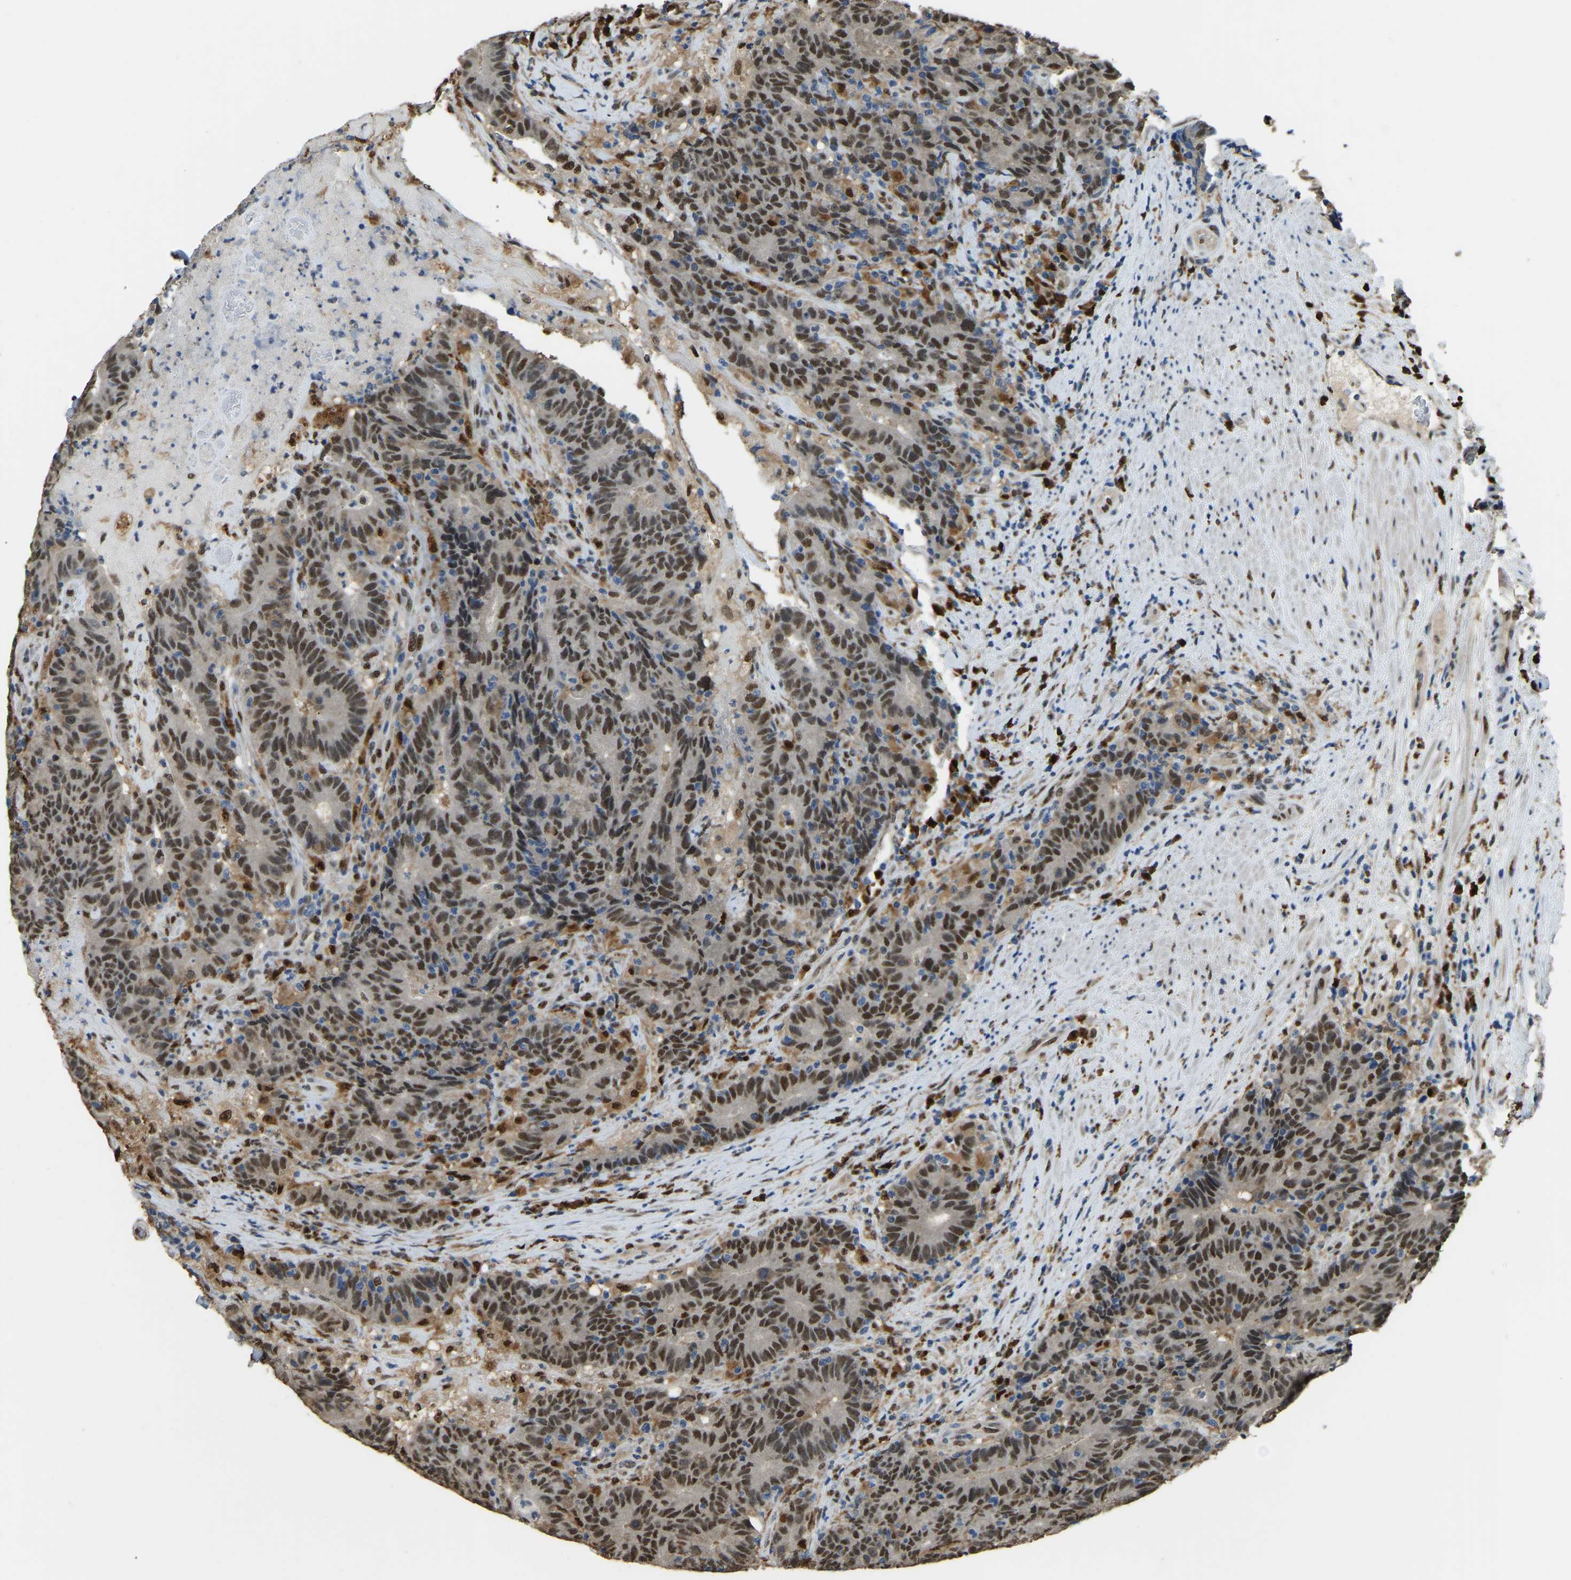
{"staining": {"intensity": "strong", "quantity": ">75%", "location": "nuclear"}, "tissue": "colorectal cancer", "cell_type": "Tumor cells", "image_type": "cancer", "snomed": [{"axis": "morphology", "description": "Normal tissue, NOS"}, {"axis": "morphology", "description": "Adenocarcinoma, NOS"}, {"axis": "topography", "description": "Colon"}], "caption": "A brown stain highlights strong nuclear staining of a protein in human adenocarcinoma (colorectal) tumor cells.", "gene": "NANS", "patient": {"sex": "female", "age": 75}}